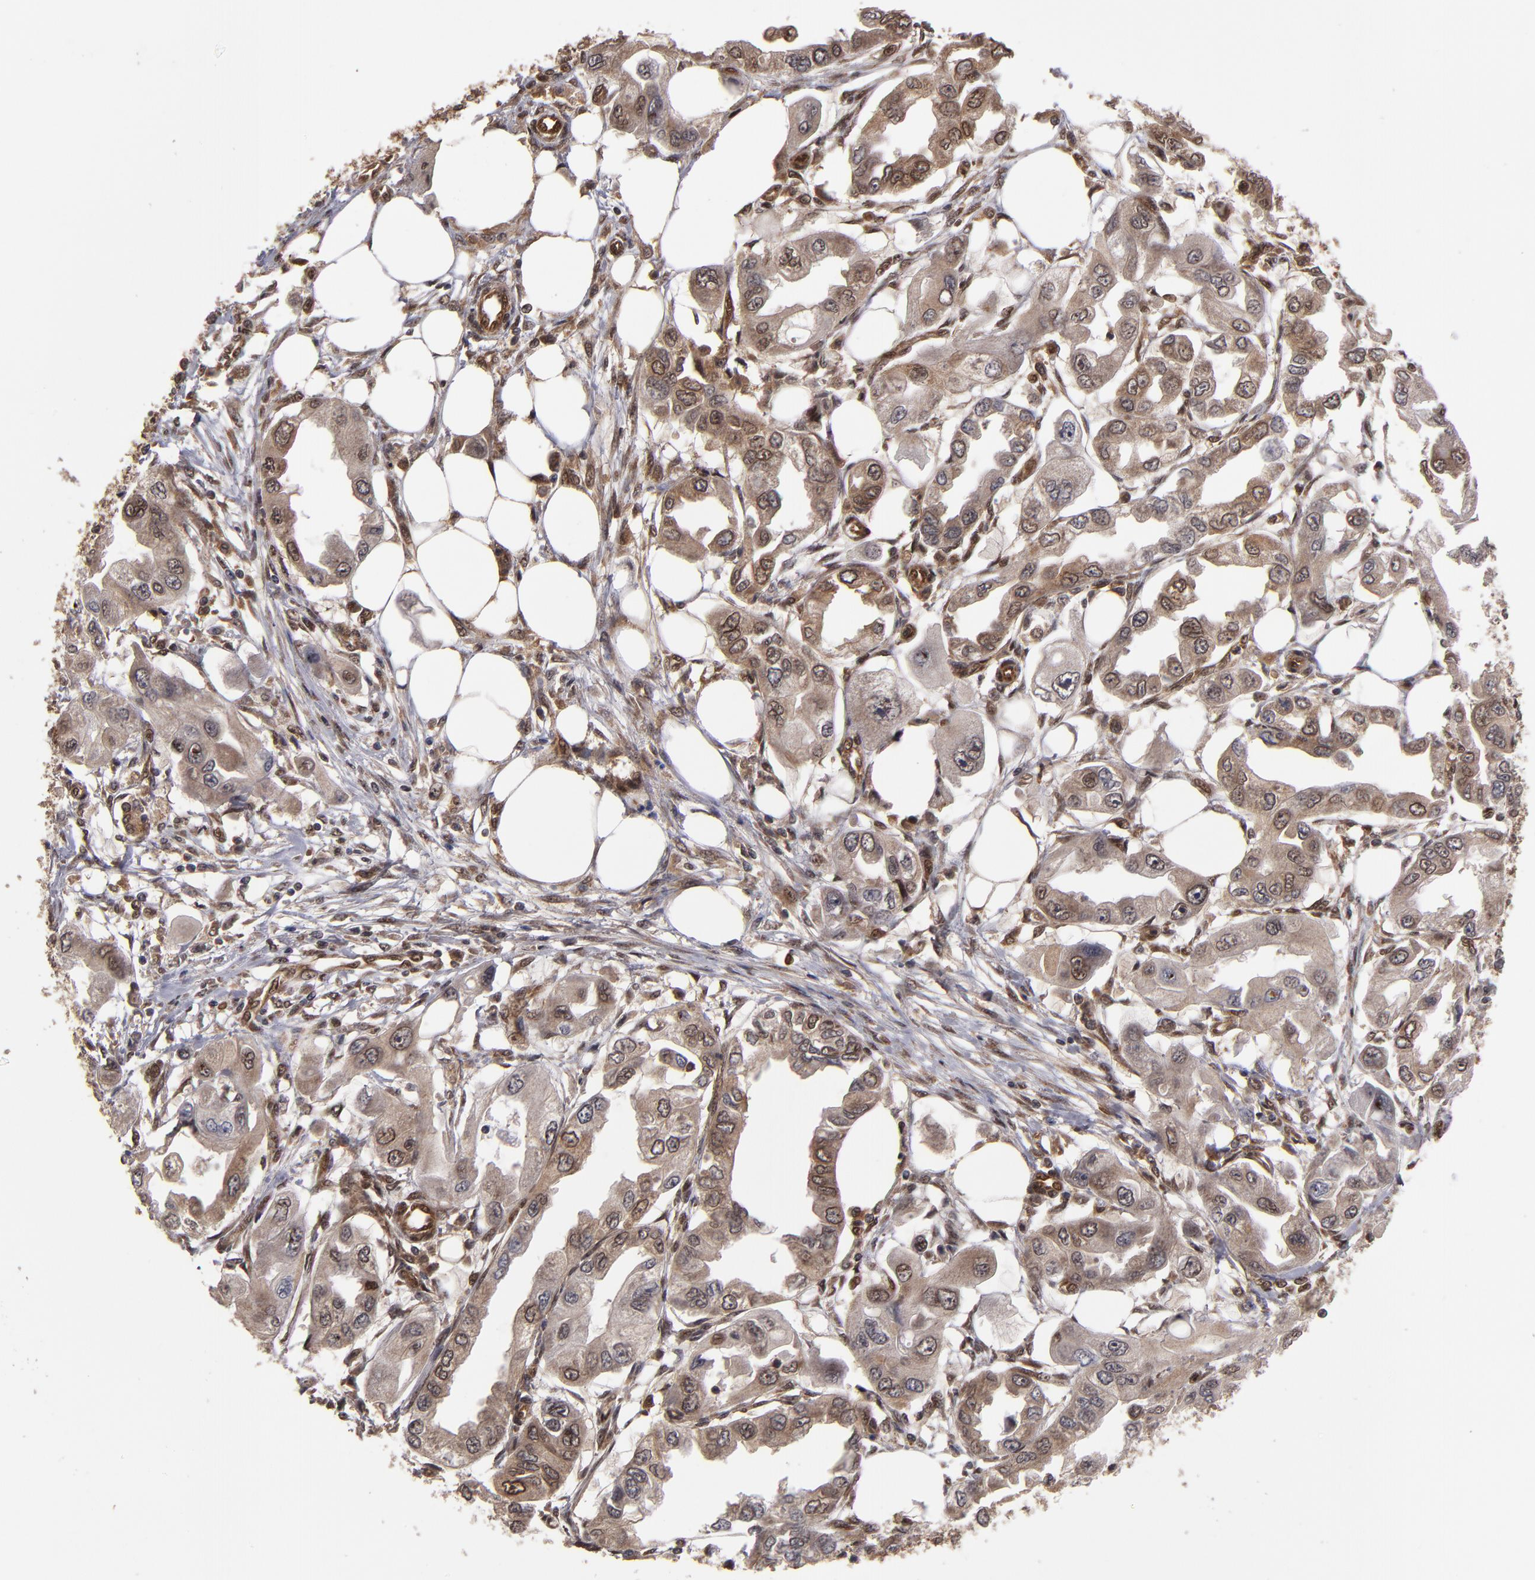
{"staining": {"intensity": "moderate", "quantity": ">75%", "location": "cytoplasmic/membranous"}, "tissue": "endometrial cancer", "cell_type": "Tumor cells", "image_type": "cancer", "snomed": [{"axis": "morphology", "description": "Adenocarcinoma, NOS"}, {"axis": "topography", "description": "Endometrium"}], "caption": "Immunohistochemical staining of human endometrial adenocarcinoma displays medium levels of moderate cytoplasmic/membranous protein staining in approximately >75% of tumor cells.", "gene": "CUL5", "patient": {"sex": "female", "age": 67}}